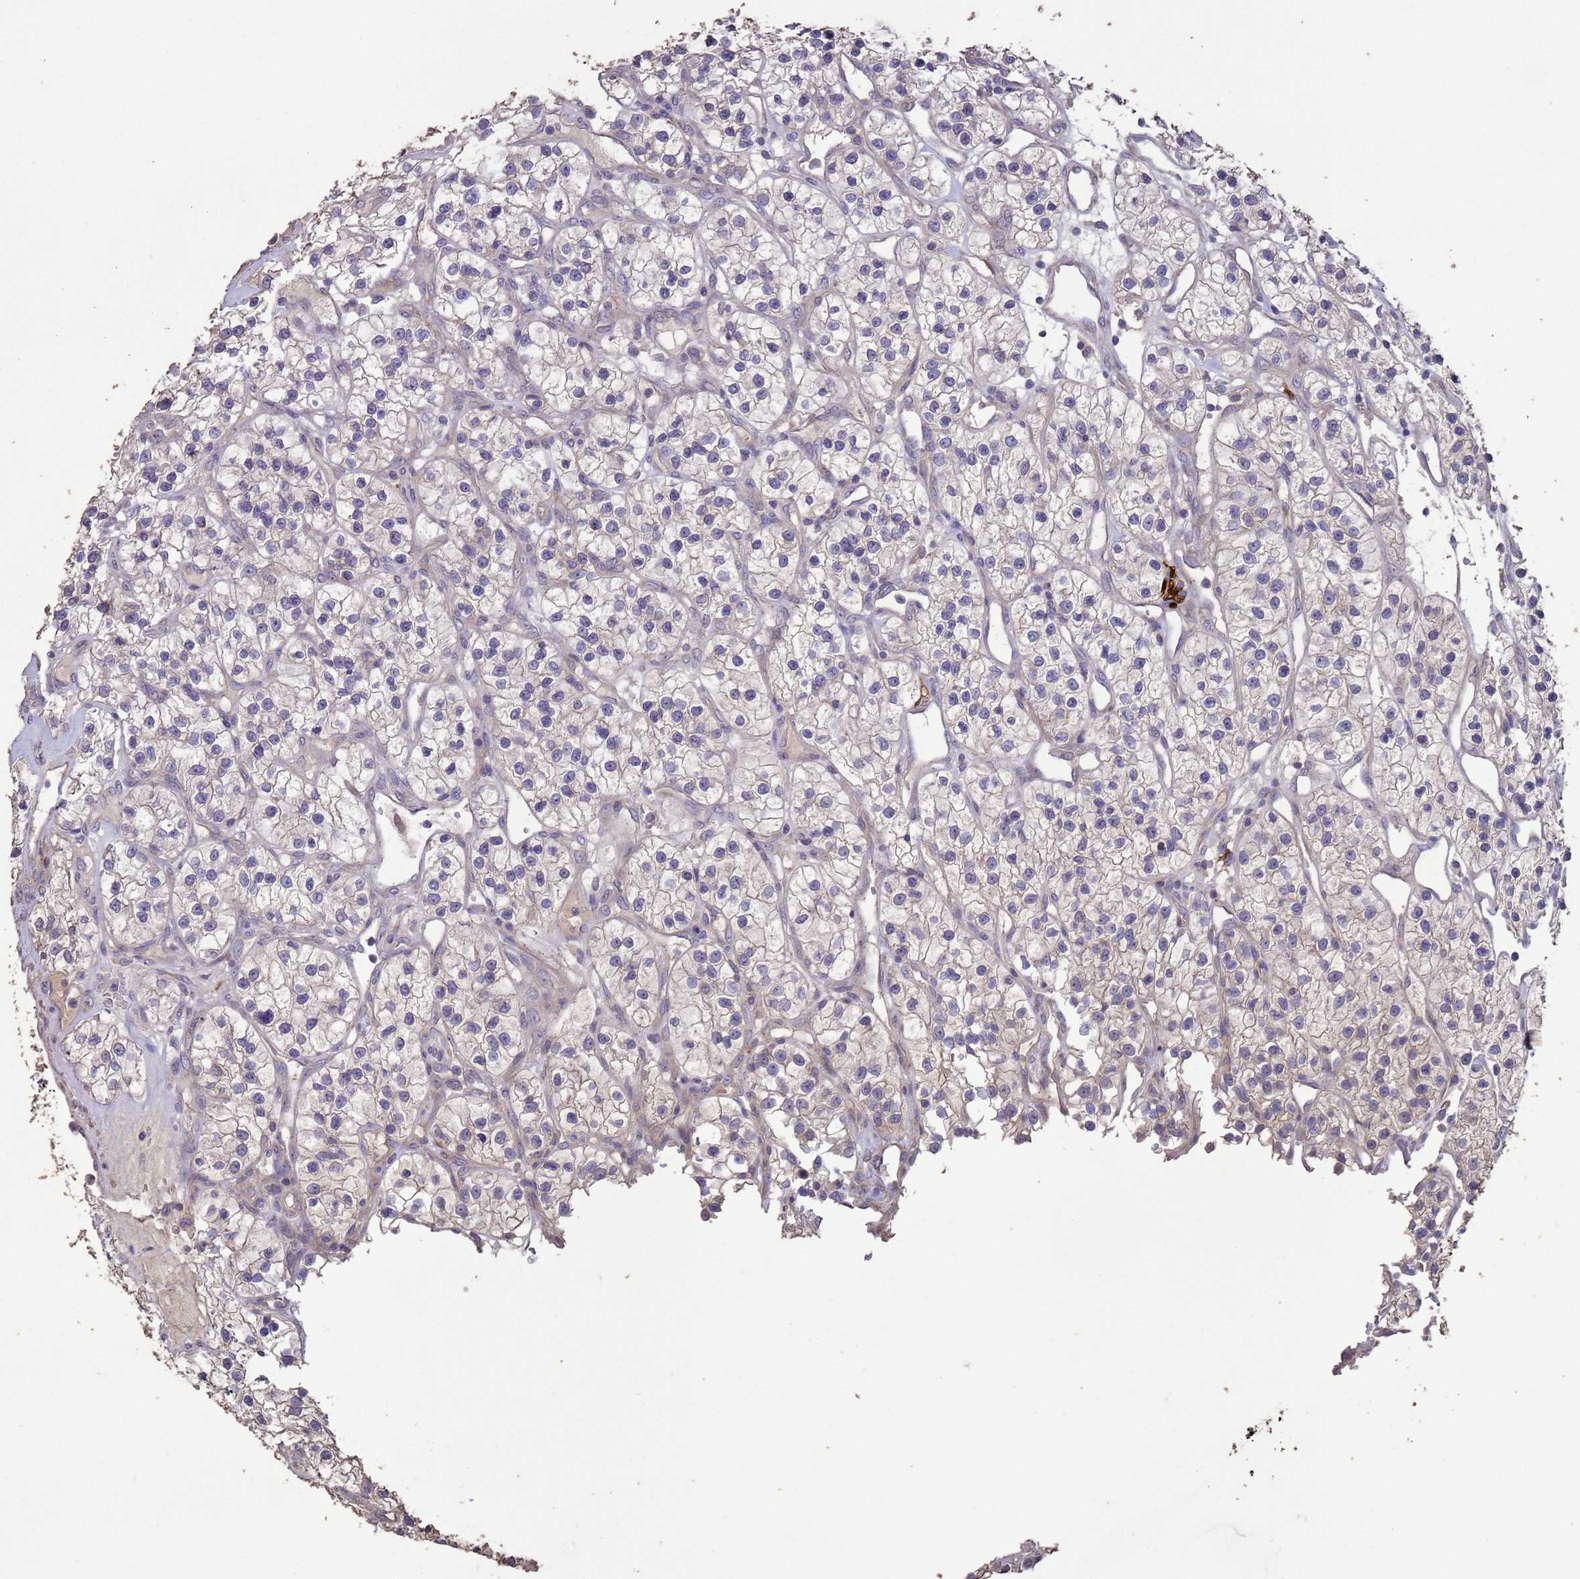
{"staining": {"intensity": "negative", "quantity": "none", "location": "none"}, "tissue": "renal cancer", "cell_type": "Tumor cells", "image_type": "cancer", "snomed": [{"axis": "morphology", "description": "Adenocarcinoma, NOS"}, {"axis": "topography", "description": "Kidney"}], "caption": "Immunohistochemistry histopathology image of renal cancer (adenocarcinoma) stained for a protein (brown), which shows no expression in tumor cells.", "gene": "SLC9B2", "patient": {"sex": "female", "age": 57}}